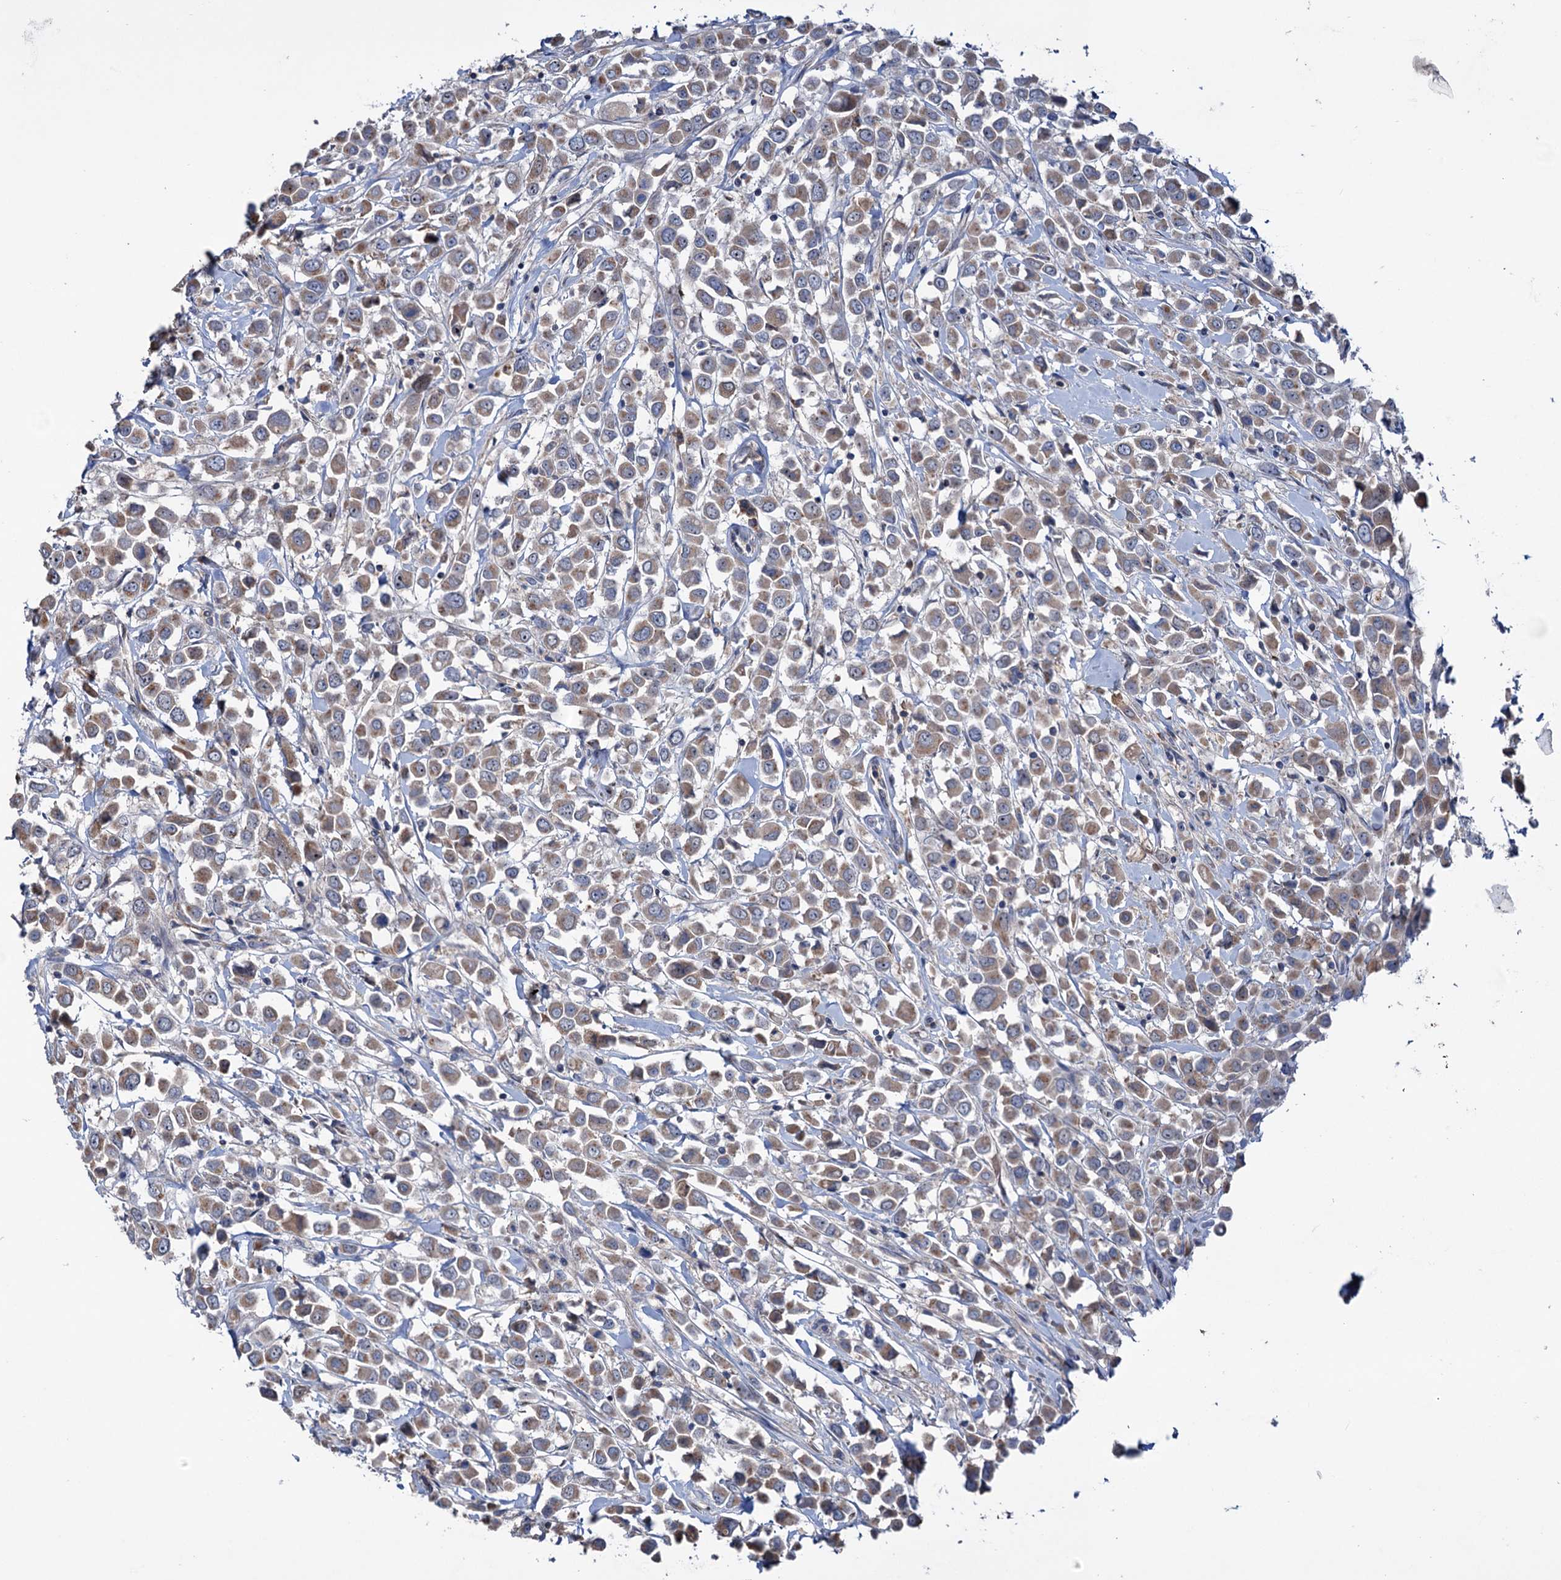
{"staining": {"intensity": "moderate", "quantity": ">75%", "location": "cytoplasmic/membranous"}, "tissue": "breast cancer", "cell_type": "Tumor cells", "image_type": "cancer", "snomed": [{"axis": "morphology", "description": "Duct carcinoma"}, {"axis": "topography", "description": "Breast"}], "caption": "Immunohistochemical staining of human invasive ductal carcinoma (breast) reveals moderate cytoplasmic/membranous protein positivity in approximately >75% of tumor cells.", "gene": "HTR3B", "patient": {"sex": "female", "age": 61}}